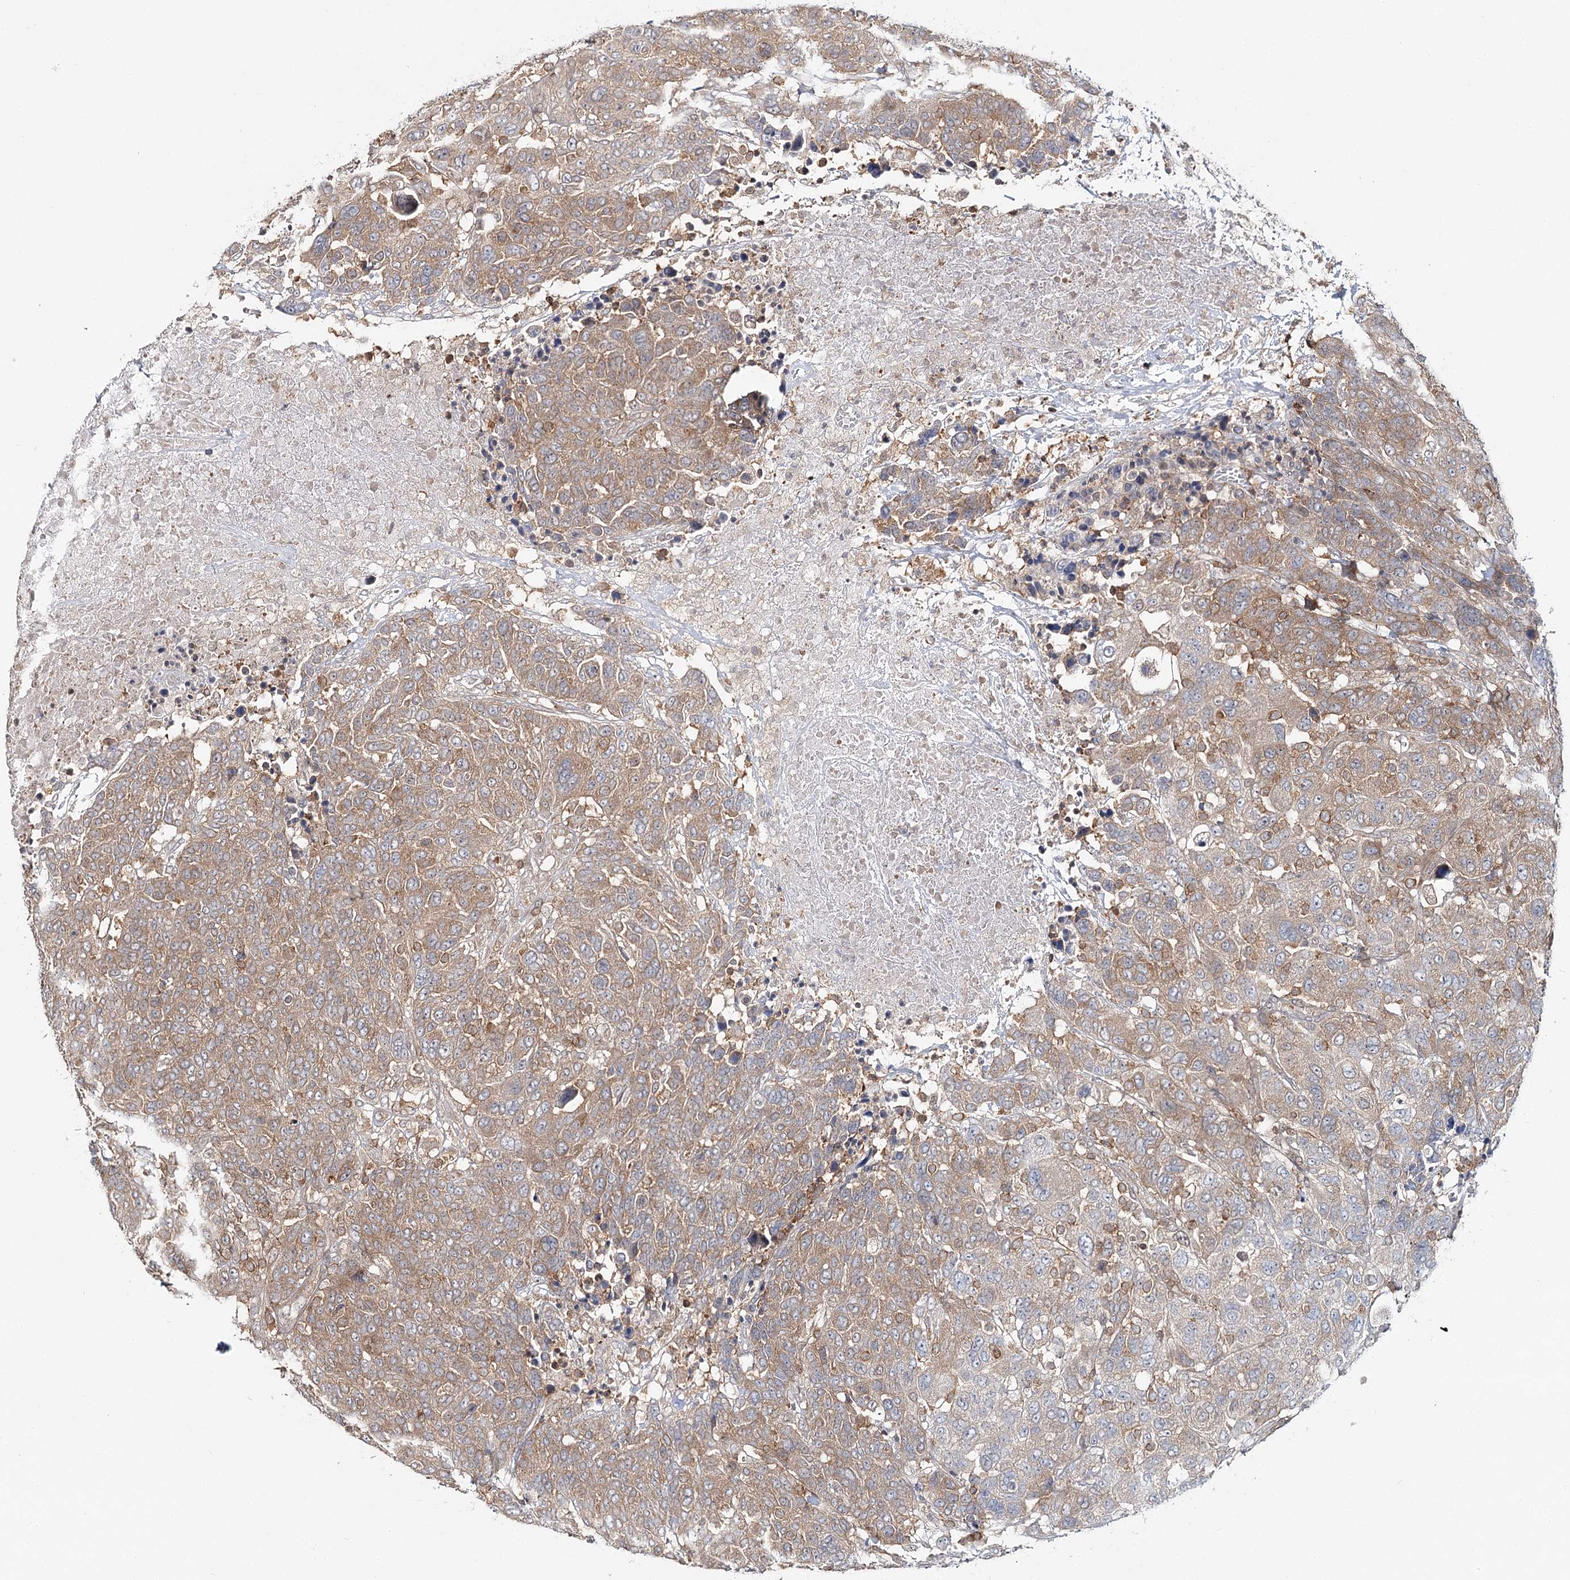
{"staining": {"intensity": "moderate", "quantity": ">75%", "location": "cytoplasmic/membranous"}, "tissue": "breast cancer", "cell_type": "Tumor cells", "image_type": "cancer", "snomed": [{"axis": "morphology", "description": "Duct carcinoma"}, {"axis": "topography", "description": "Breast"}], "caption": "IHC (DAB (3,3'-diaminobenzidine)) staining of intraductal carcinoma (breast) exhibits moderate cytoplasmic/membranous protein expression in about >75% of tumor cells.", "gene": "FAM120B", "patient": {"sex": "female", "age": 37}}